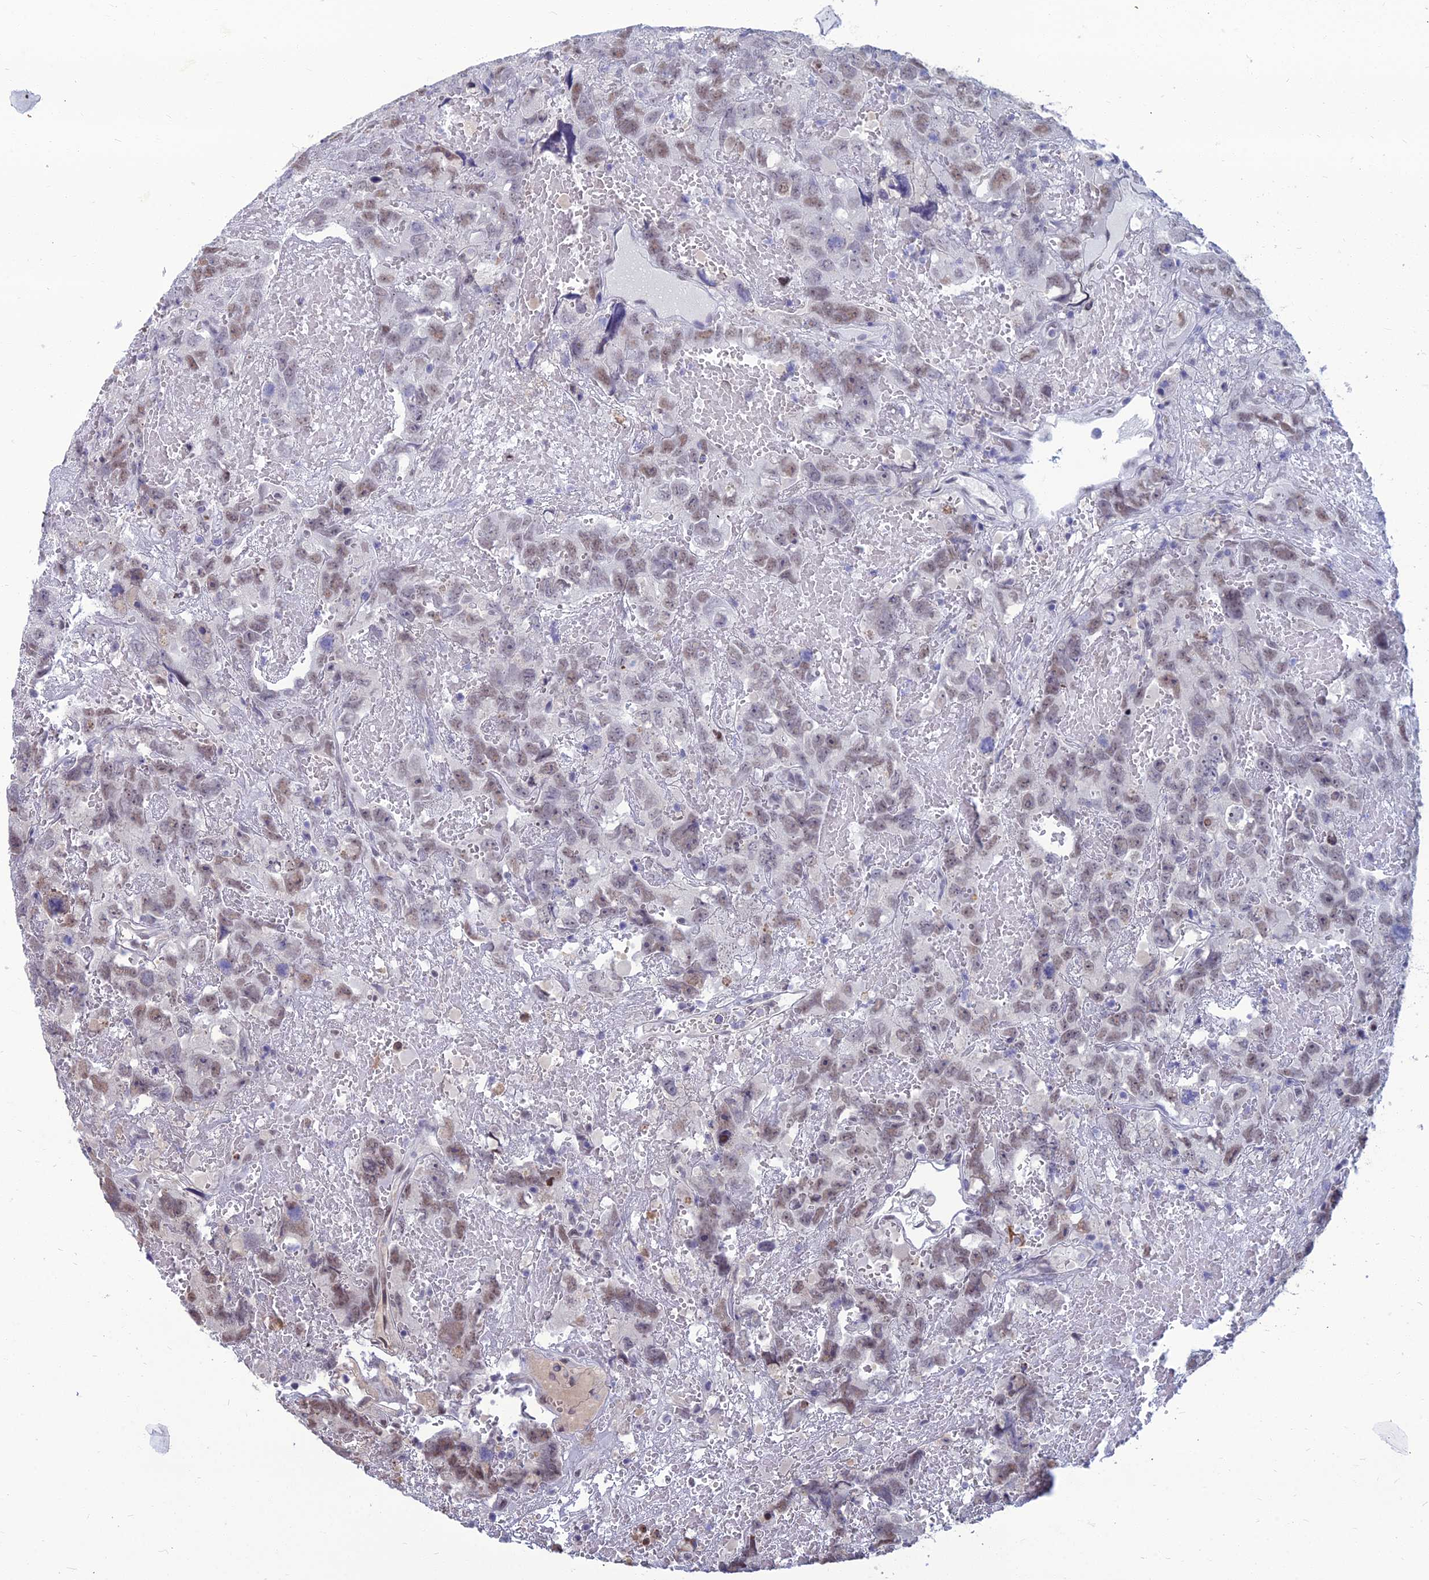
{"staining": {"intensity": "weak", "quantity": ">75%", "location": "nuclear"}, "tissue": "testis cancer", "cell_type": "Tumor cells", "image_type": "cancer", "snomed": [{"axis": "morphology", "description": "Carcinoma, Embryonal, NOS"}, {"axis": "topography", "description": "Testis"}], "caption": "Human embryonal carcinoma (testis) stained with a protein marker shows weak staining in tumor cells.", "gene": "SRSF7", "patient": {"sex": "male", "age": 45}}